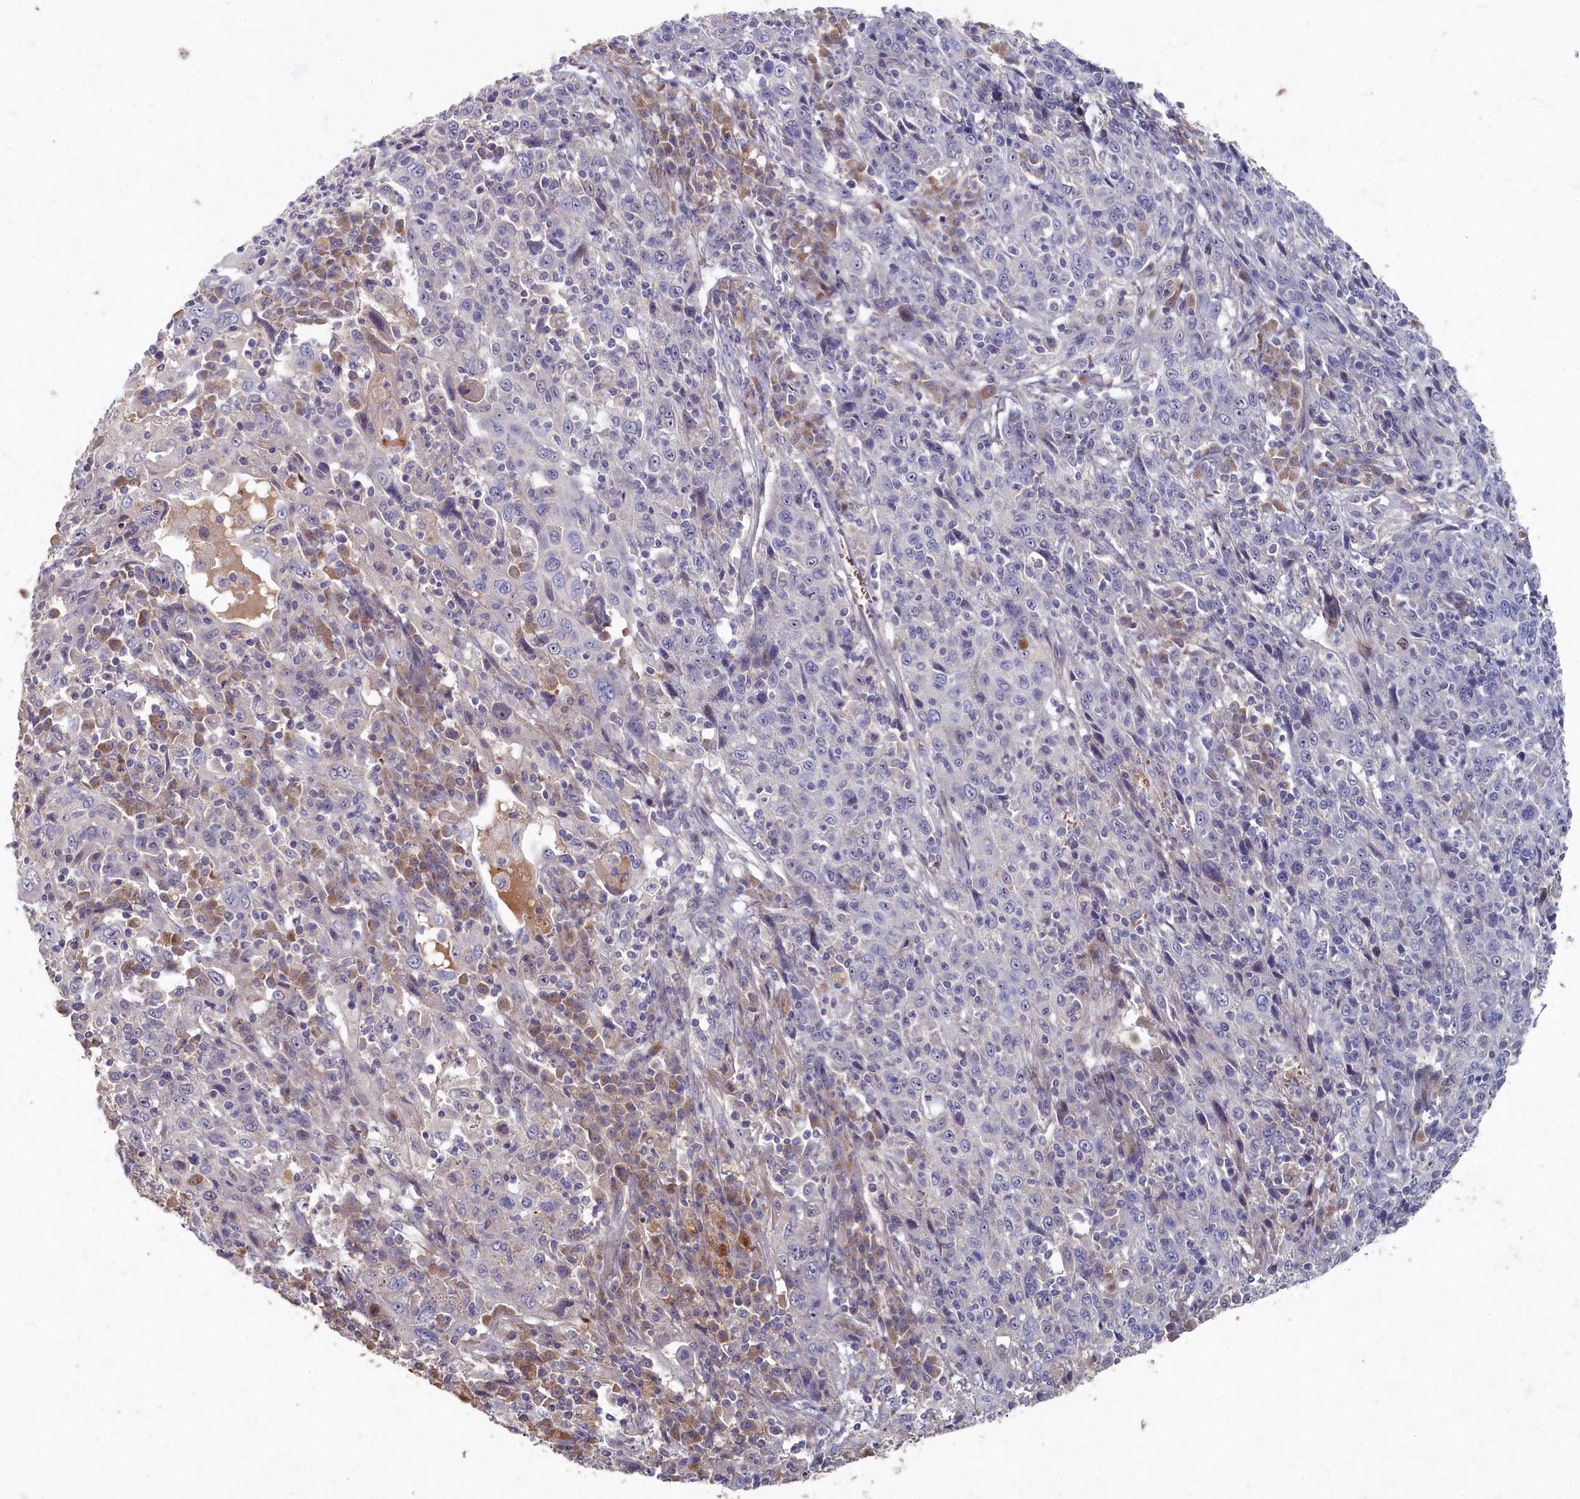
{"staining": {"intensity": "negative", "quantity": "none", "location": "none"}, "tissue": "cervical cancer", "cell_type": "Tumor cells", "image_type": "cancer", "snomed": [{"axis": "morphology", "description": "Squamous cell carcinoma, NOS"}, {"axis": "topography", "description": "Cervix"}], "caption": "A high-resolution micrograph shows immunohistochemistry (IHC) staining of cervical squamous cell carcinoma, which shows no significant staining in tumor cells. Brightfield microscopy of immunohistochemistry stained with DAB (3,3'-diaminobenzidine) (brown) and hematoxylin (blue), captured at high magnification.", "gene": "HUNK", "patient": {"sex": "female", "age": 46}}